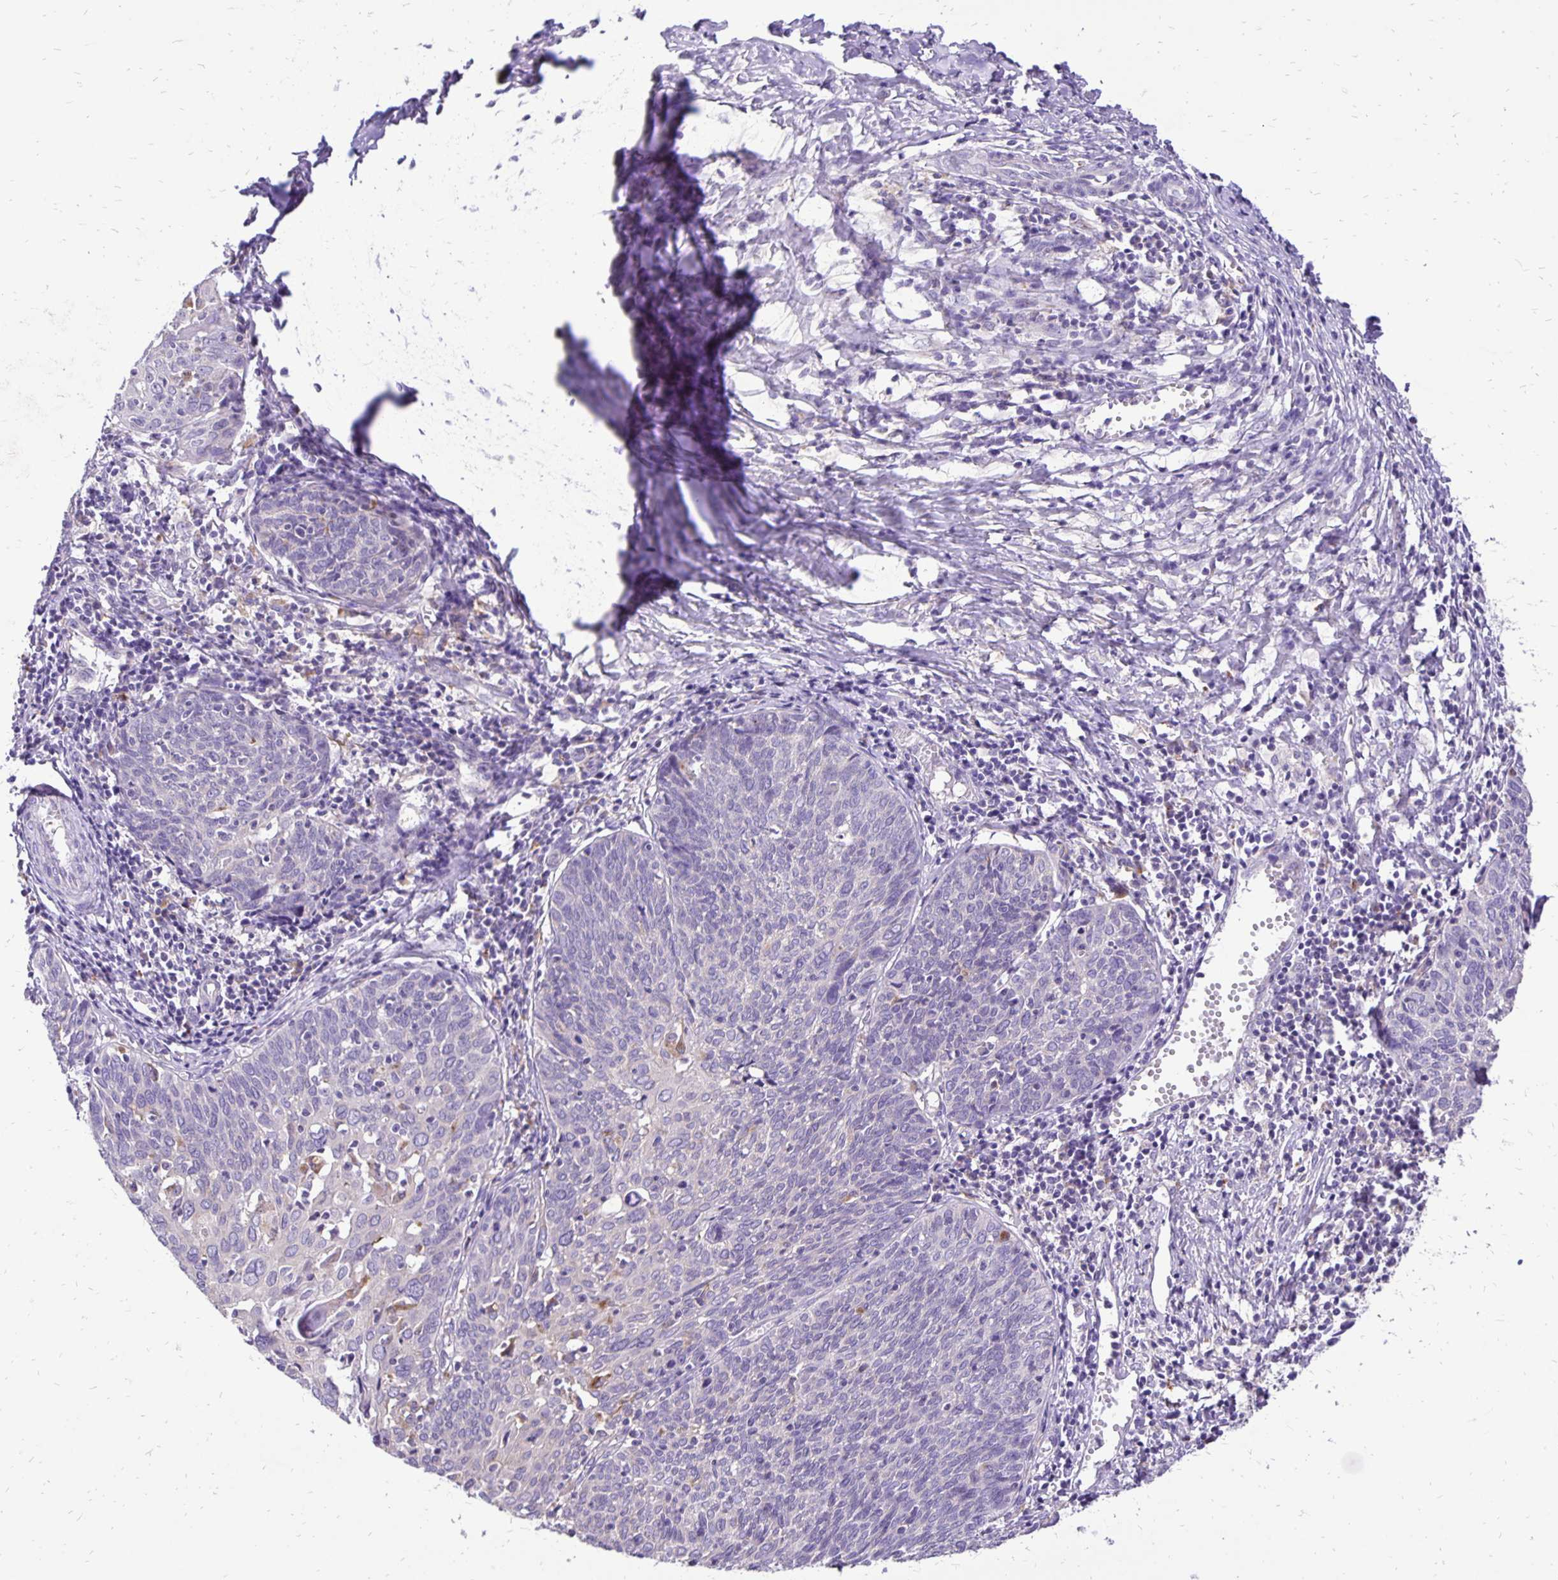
{"staining": {"intensity": "negative", "quantity": "none", "location": "none"}, "tissue": "cervical cancer", "cell_type": "Tumor cells", "image_type": "cancer", "snomed": [{"axis": "morphology", "description": "Squamous cell carcinoma, NOS"}, {"axis": "topography", "description": "Cervix"}], "caption": "IHC micrograph of neoplastic tissue: cervical squamous cell carcinoma stained with DAB exhibits no significant protein expression in tumor cells.", "gene": "EIF5A", "patient": {"sex": "female", "age": 39}}